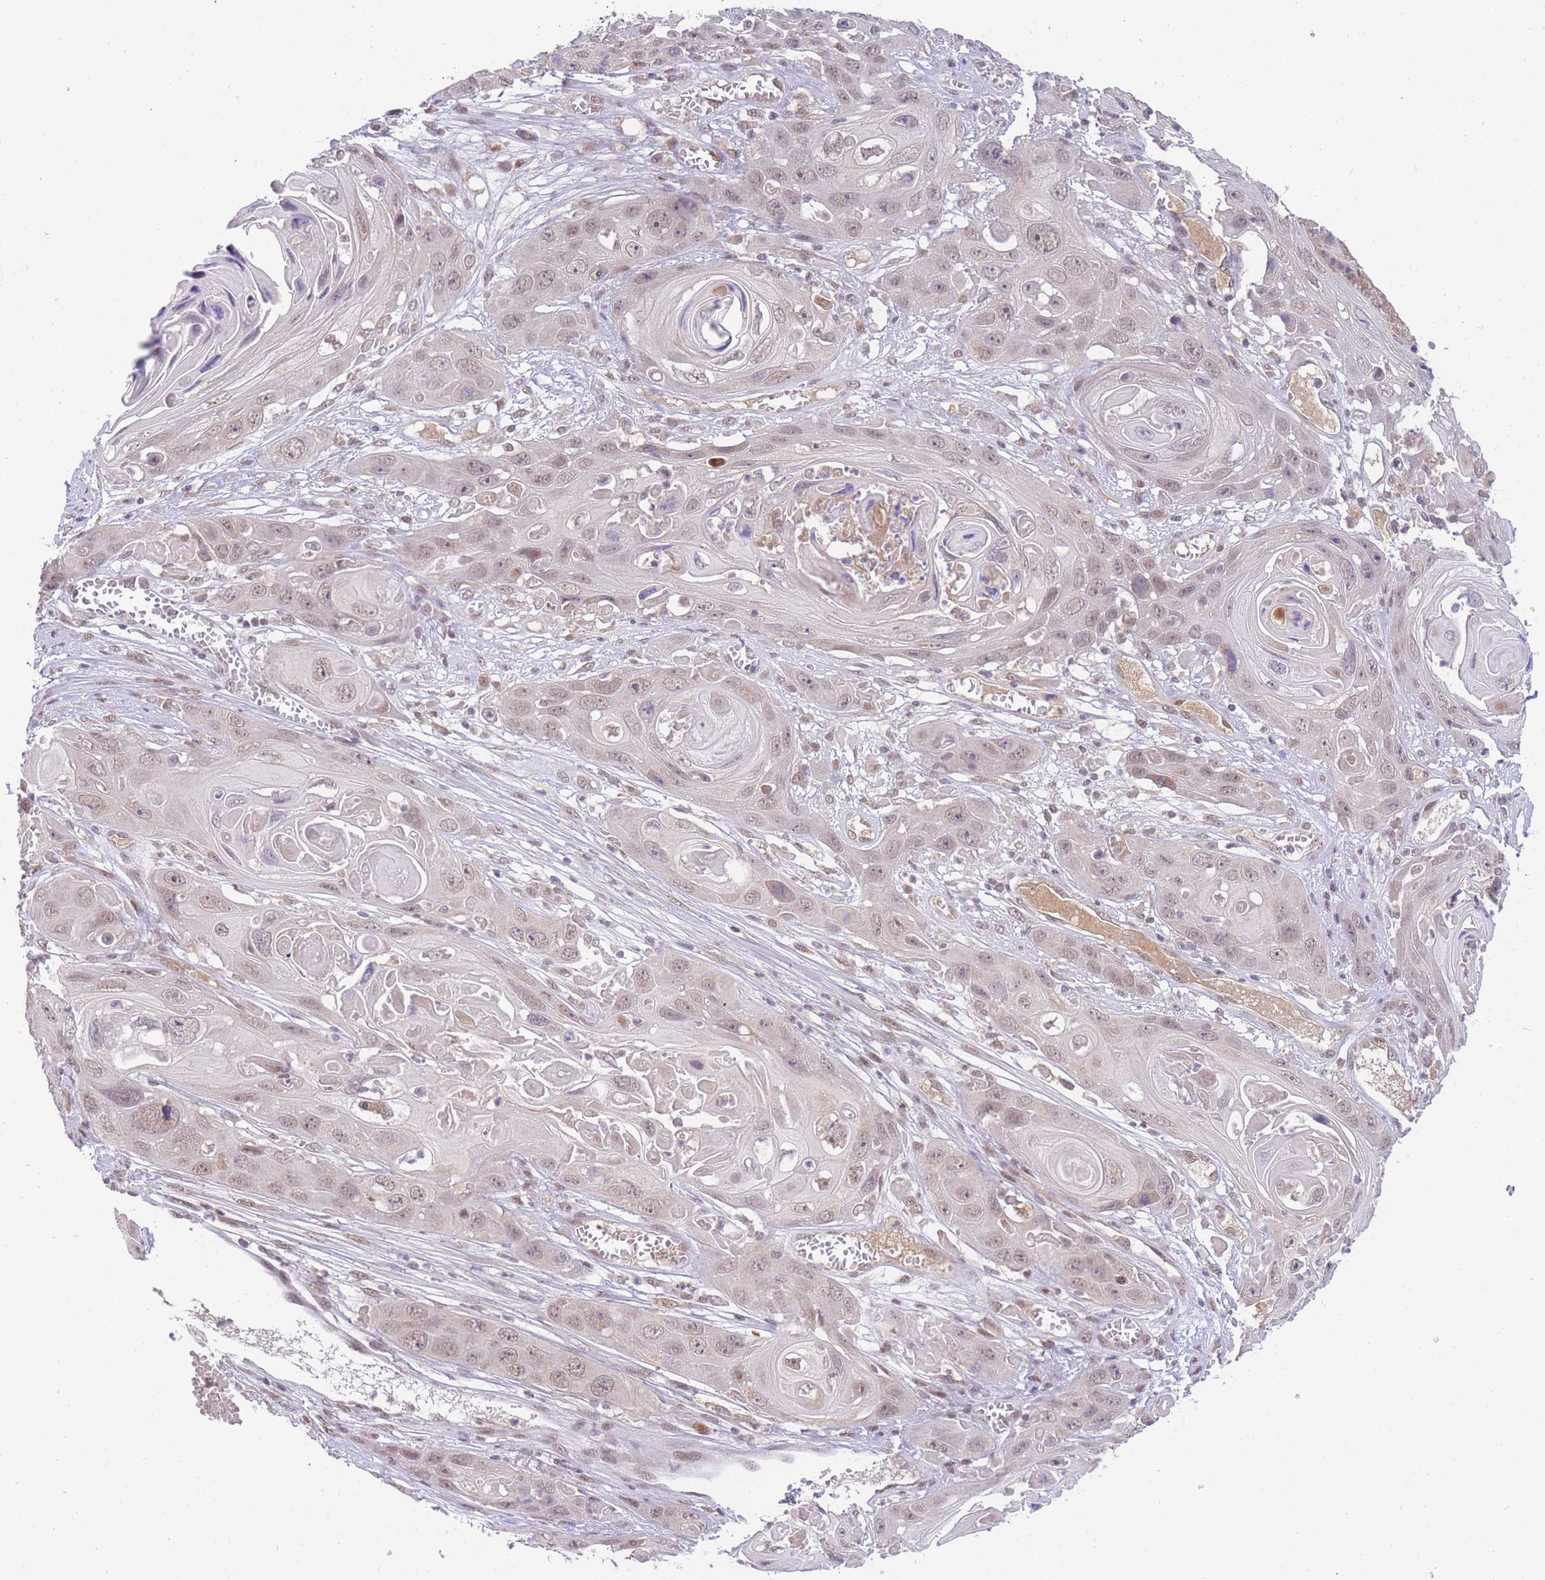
{"staining": {"intensity": "weak", "quantity": ">75%", "location": "nuclear"}, "tissue": "skin cancer", "cell_type": "Tumor cells", "image_type": "cancer", "snomed": [{"axis": "morphology", "description": "Squamous cell carcinoma, NOS"}, {"axis": "topography", "description": "Skin"}], "caption": "IHC histopathology image of skin squamous cell carcinoma stained for a protein (brown), which shows low levels of weak nuclear staining in approximately >75% of tumor cells.", "gene": "PUS10", "patient": {"sex": "male", "age": 55}}